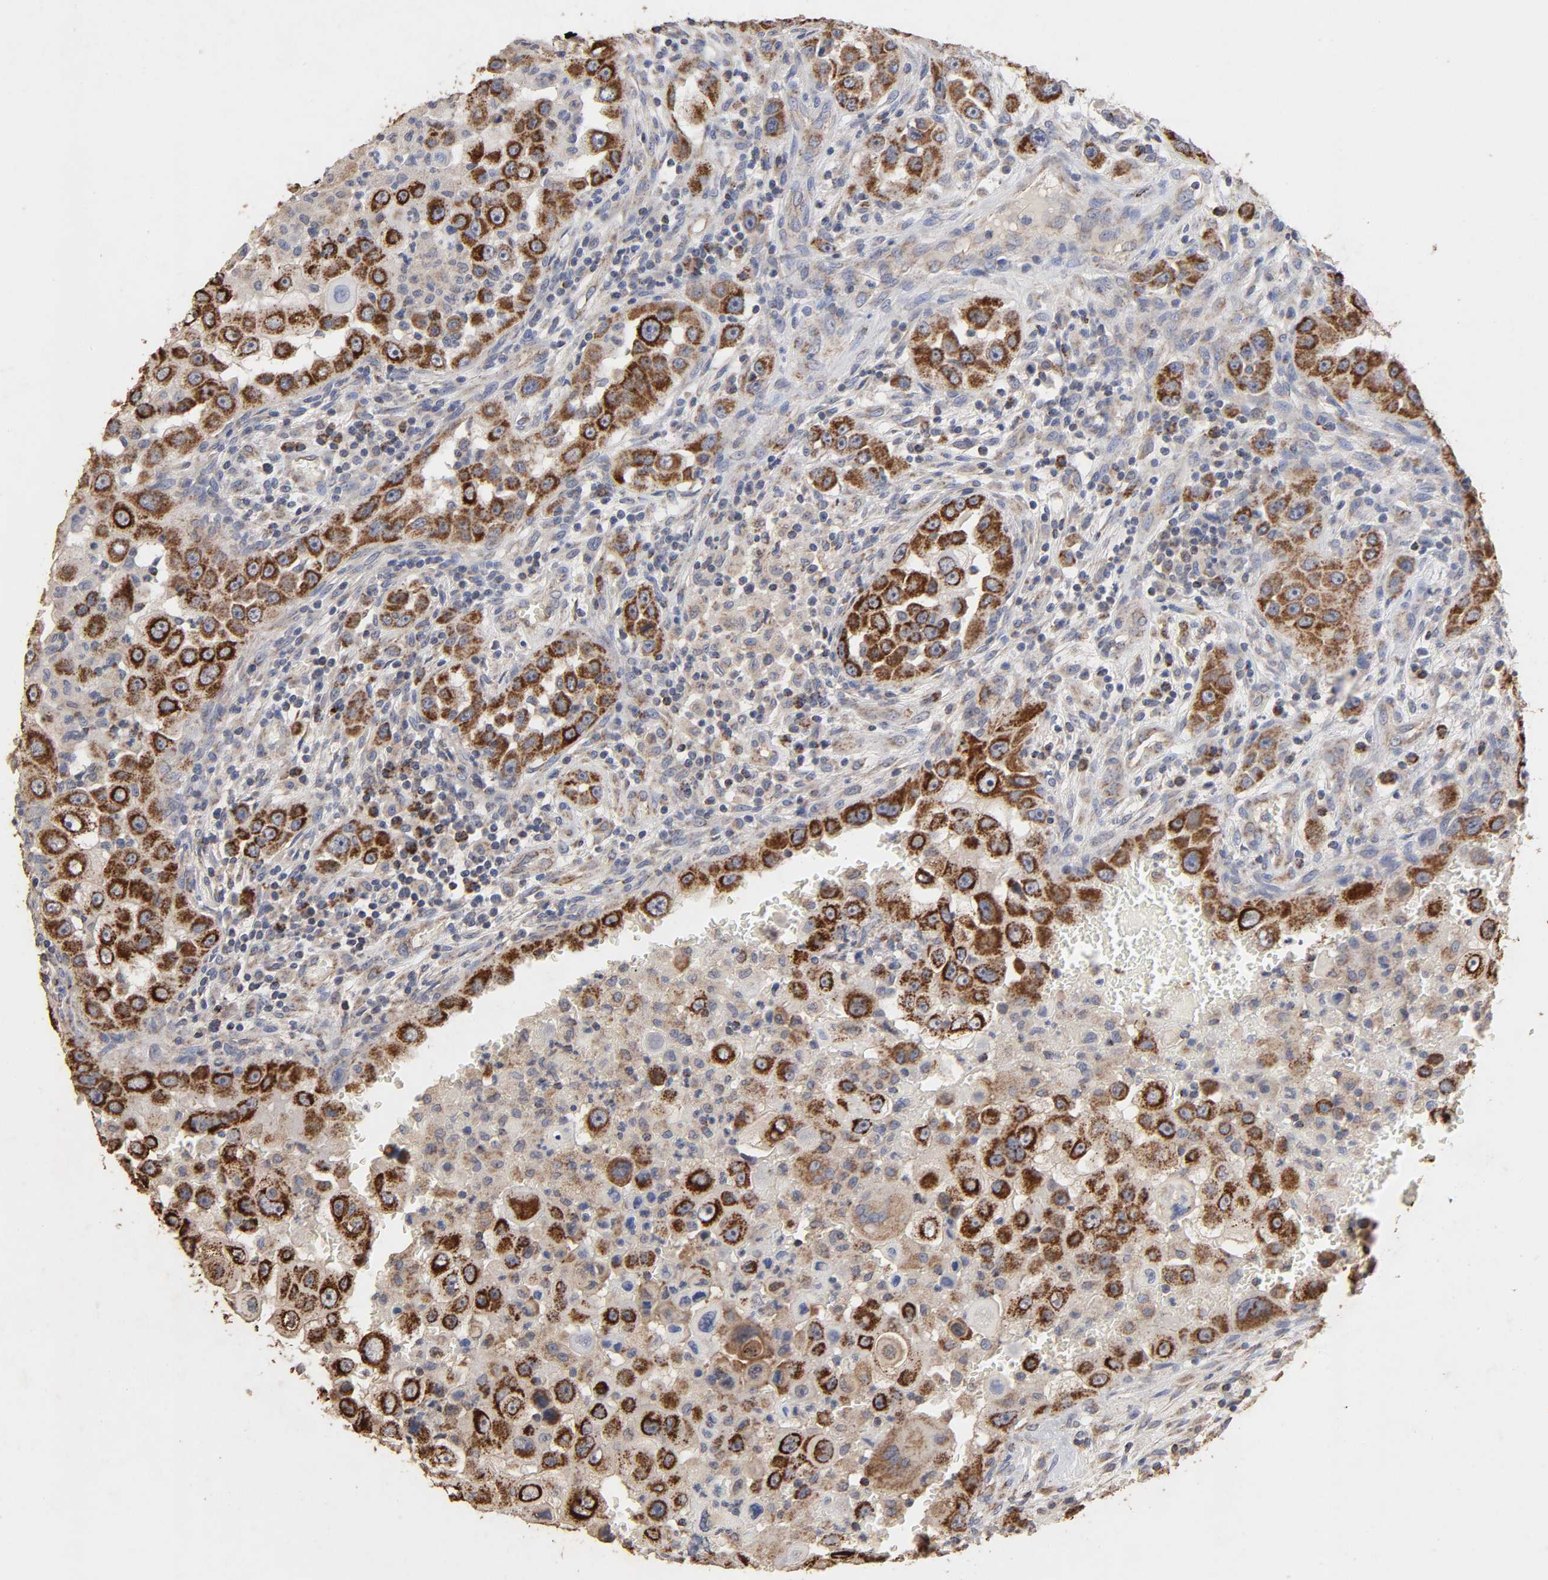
{"staining": {"intensity": "strong", "quantity": ">75%", "location": "cytoplasmic/membranous"}, "tissue": "head and neck cancer", "cell_type": "Tumor cells", "image_type": "cancer", "snomed": [{"axis": "morphology", "description": "Carcinoma, NOS"}, {"axis": "topography", "description": "Head-Neck"}], "caption": "This image demonstrates immunohistochemistry staining of head and neck cancer, with high strong cytoplasmic/membranous positivity in approximately >75% of tumor cells.", "gene": "CYCS", "patient": {"sex": "male", "age": 87}}